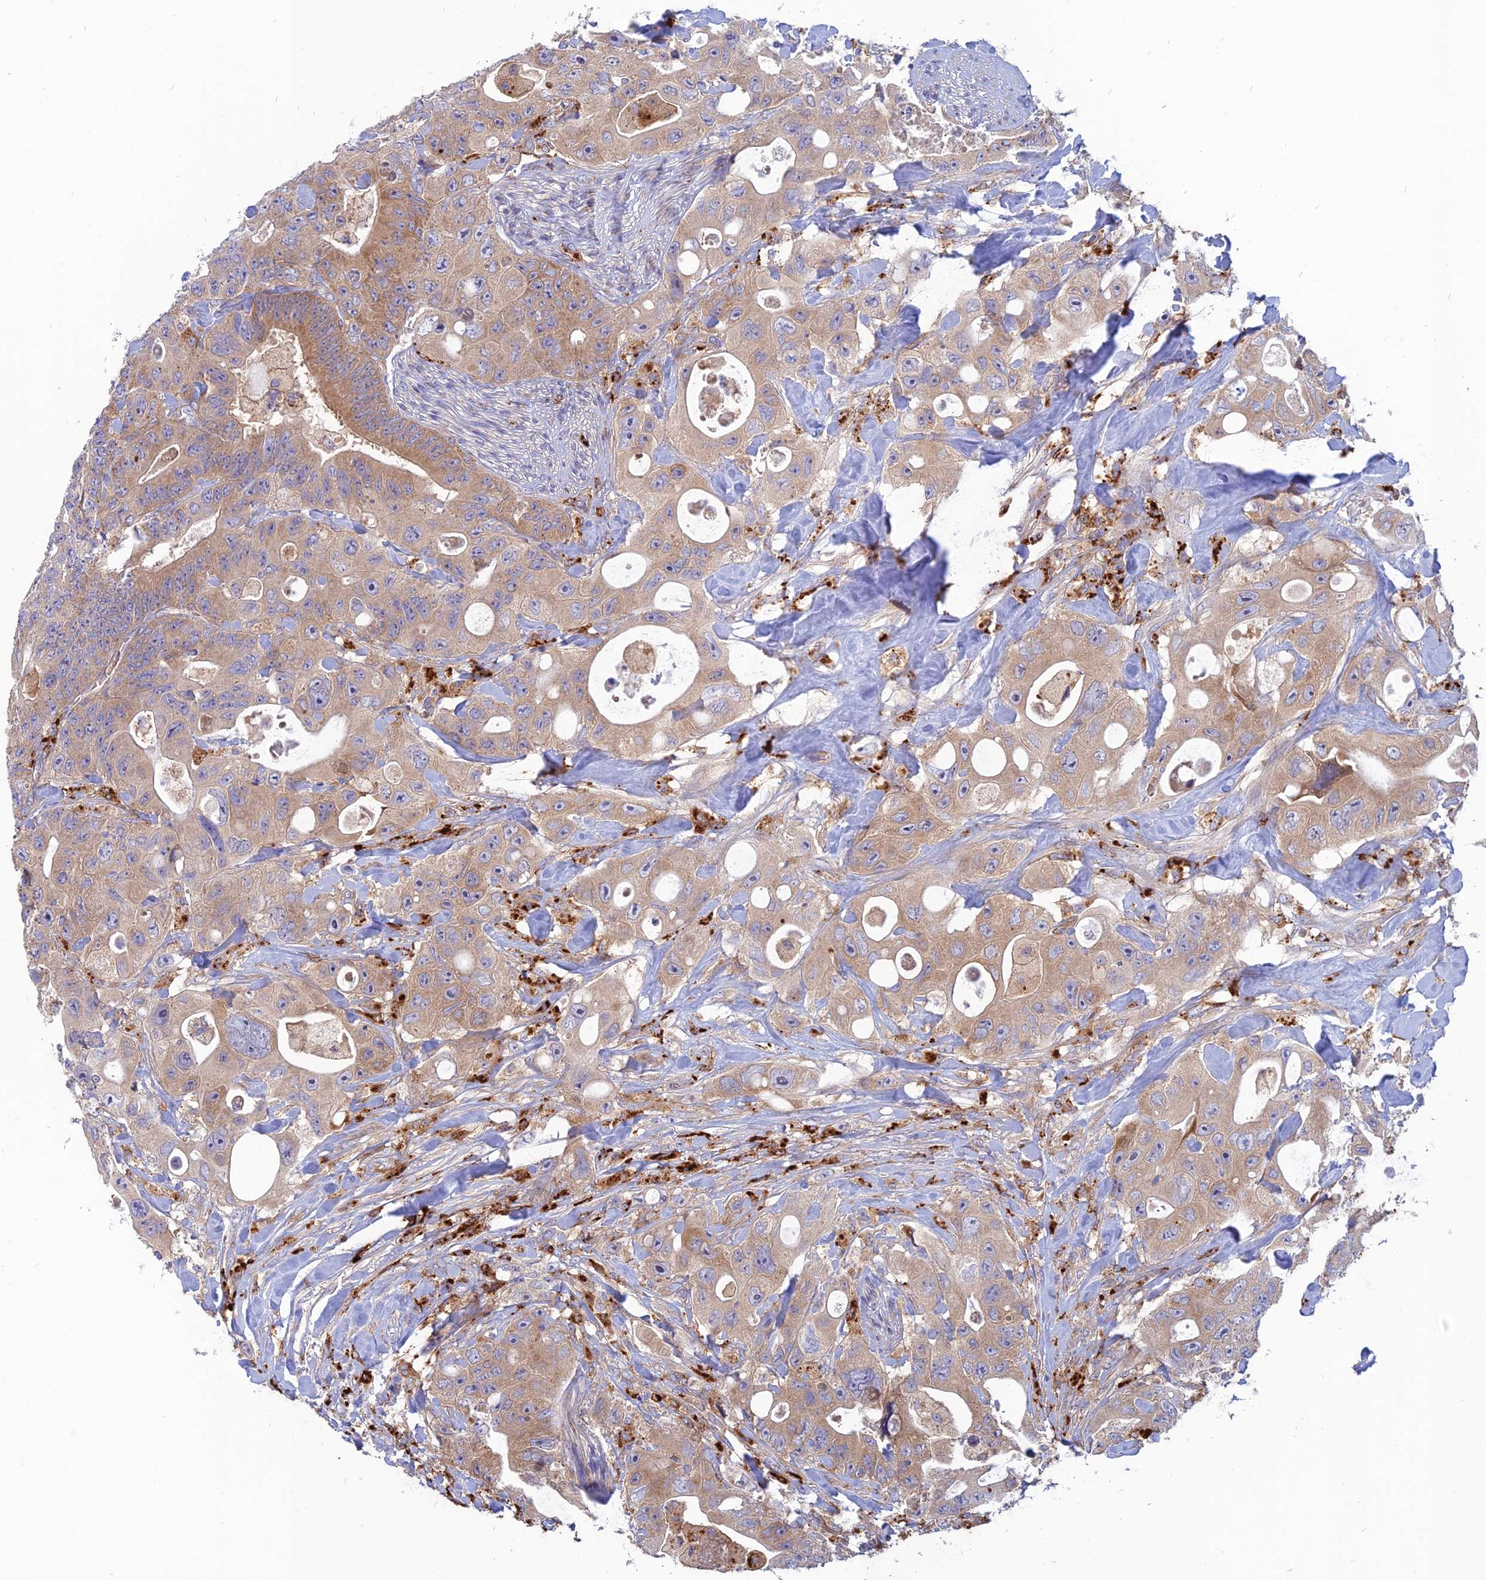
{"staining": {"intensity": "moderate", "quantity": "<25%", "location": "cytoplasmic/membranous"}, "tissue": "colorectal cancer", "cell_type": "Tumor cells", "image_type": "cancer", "snomed": [{"axis": "morphology", "description": "Adenocarcinoma, NOS"}, {"axis": "topography", "description": "Colon"}], "caption": "An IHC micrograph of tumor tissue is shown. Protein staining in brown shows moderate cytoplasmic/membranous positivity in colorectal cancer (adenocarcinoma) within tumor cells. (Brightfield microscopy of DAB IHC at high magnification).", "gene": "PHKA2", "patient": {"sex": "female", "age": 46}}